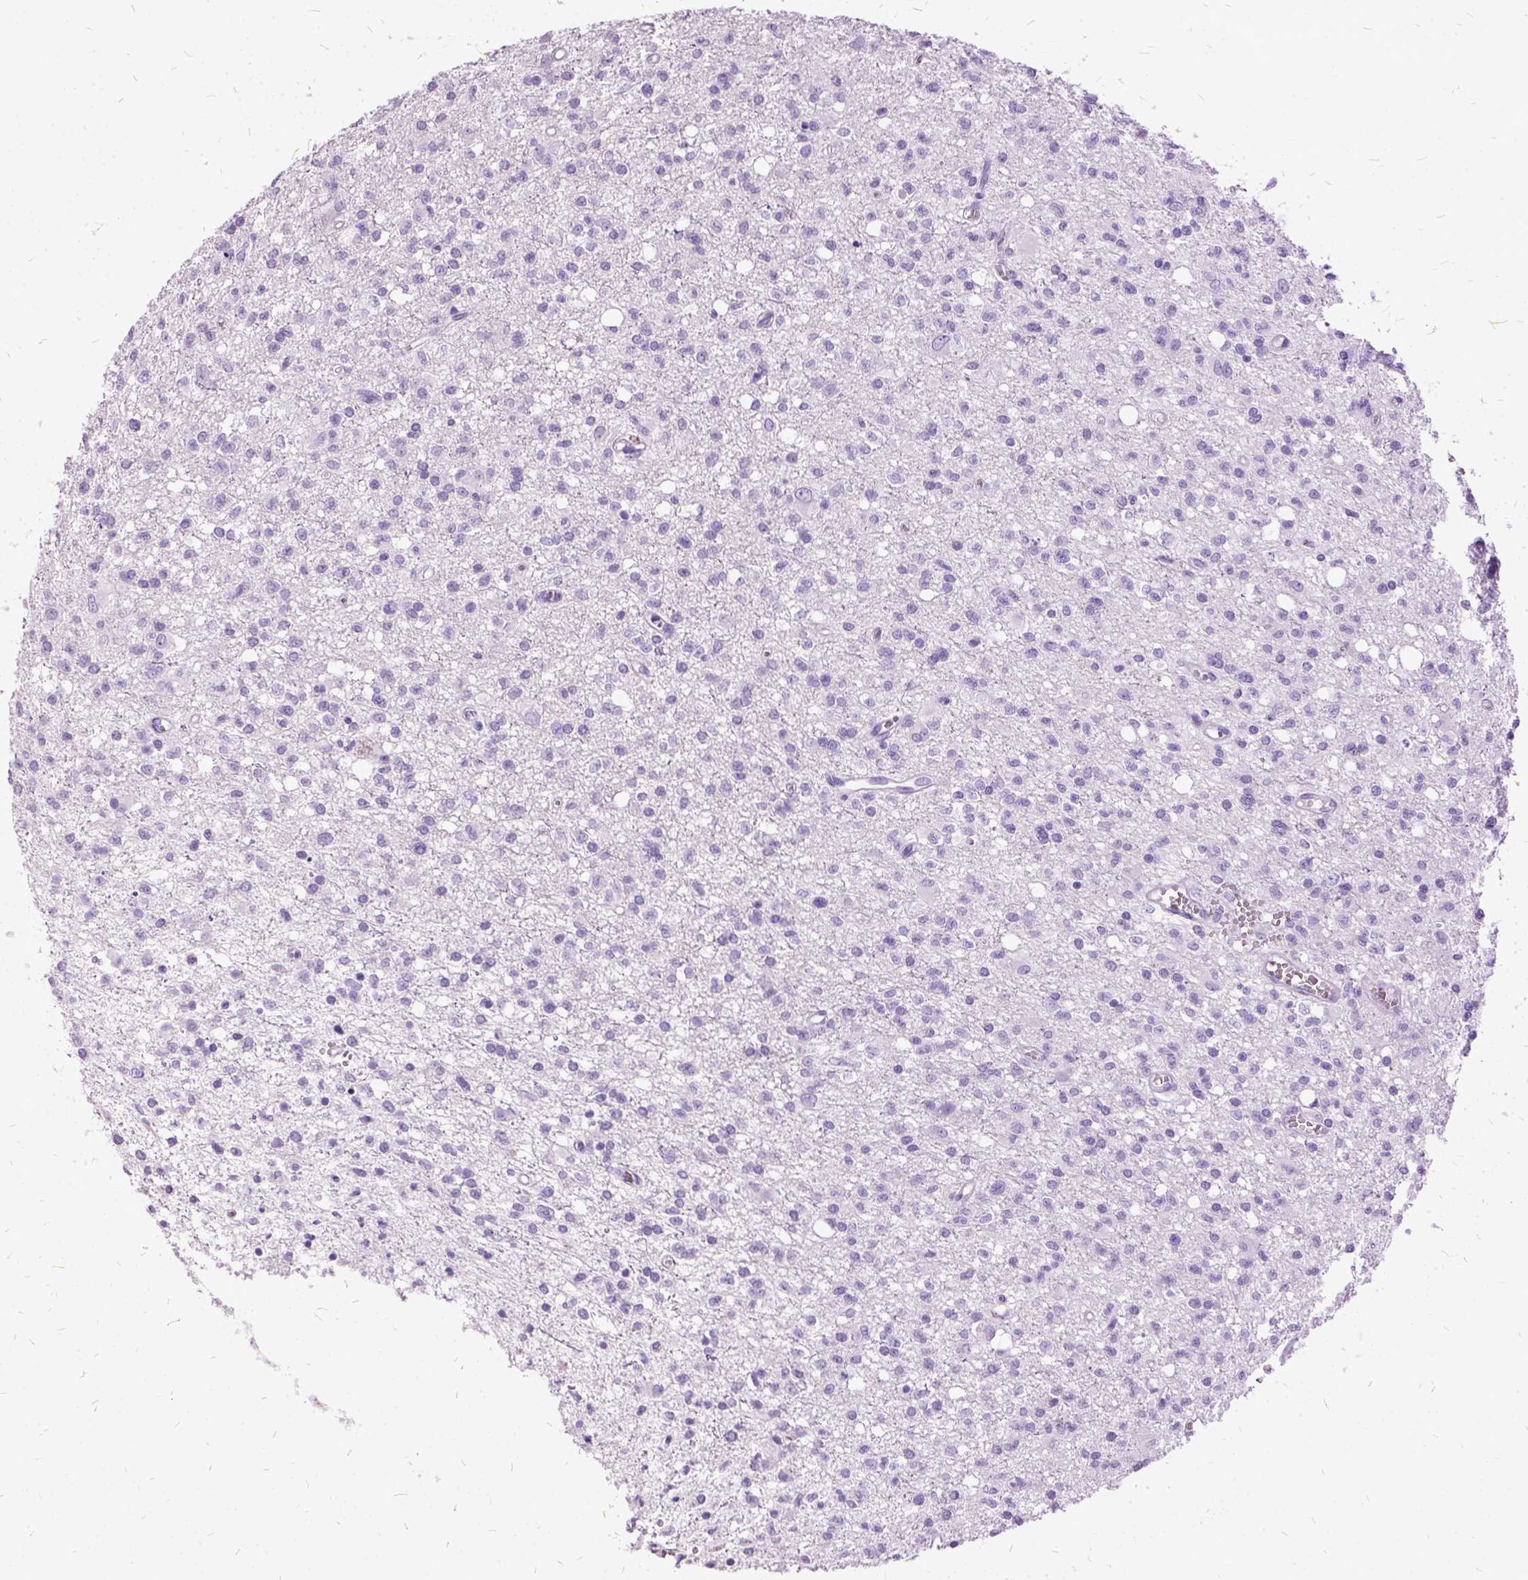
{"staining": {"intensity": "negative", "quantity": "none", "location": "none"}, "tissue": "glioma", "cell_type": "Tumor cells", "image_type": "cancer", "snomed": [{"axis": "morphology", "description": "Glioma, malignant, Low grade"}, {"axis": "topography", "description": "Brain"}], "caption": "Immunohistochemistry photomicrograph of malignant glioma (low-grade) stained for a protein (brown), which demonstrates no expression in tumor cells. The staining is performed using DAB (3,3'-diaminobenzidine) brown chromogen with nuclei counter-stained in using hematoxylin.", "gene": "MME", "patient": {"sex": "male", "age": 64}}